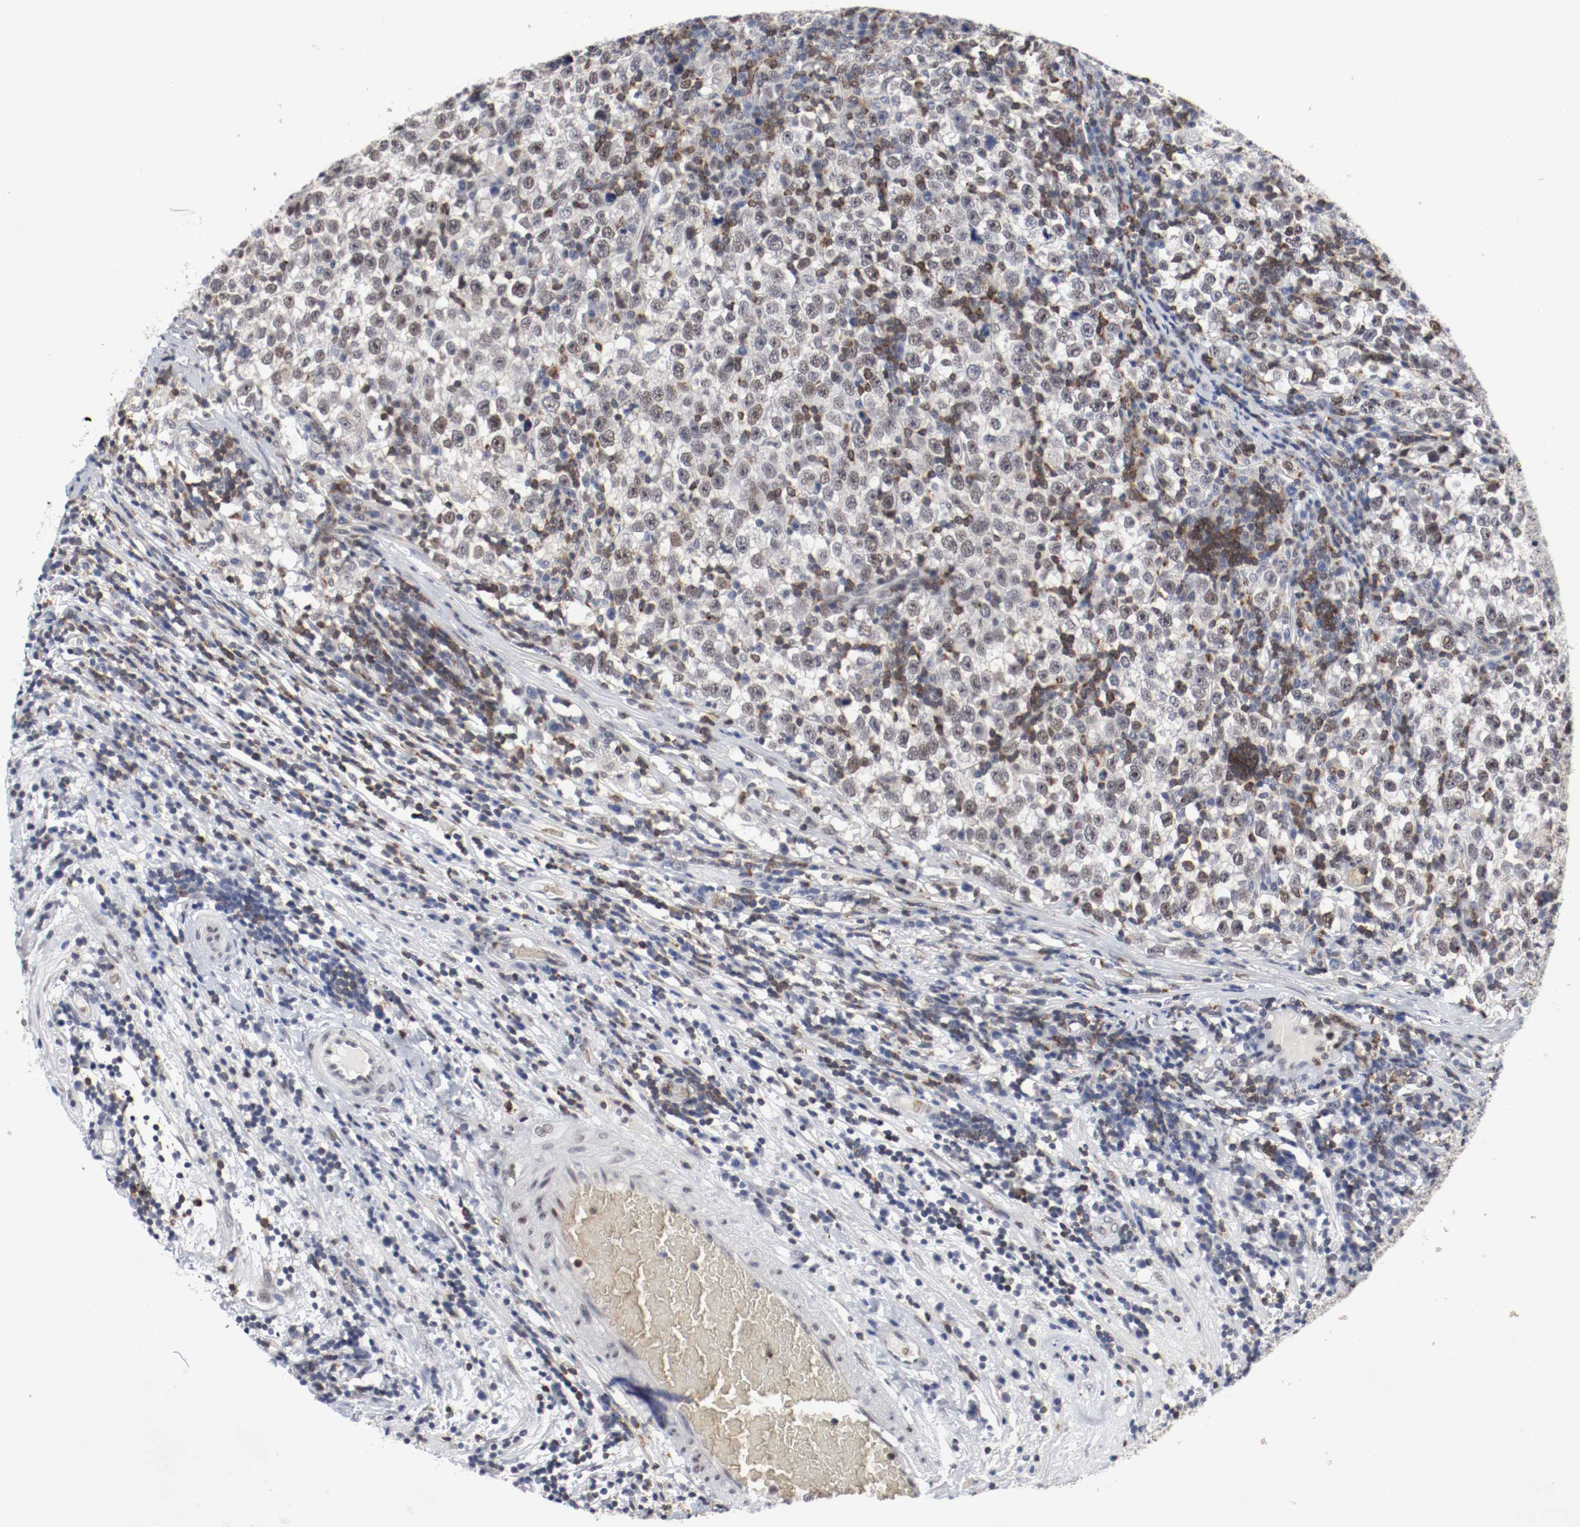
{"staining": {"intensity": "negative", "quantity": "none", "location": "none"}, "tissue": "testis cancer", "cell_type": "Tumor cells", "image_type": "cancer", "snomed": [{"axis": "morphology", "description": "Seminoma, NOS"}, {"axis": "topography", "description": "Testis"}], "caption": "Protein analysis of seminoma (testis) displays no significant positivity in tumor cells.", "gene": "JUND", "patient": {"sex": "male", "age": 43}}